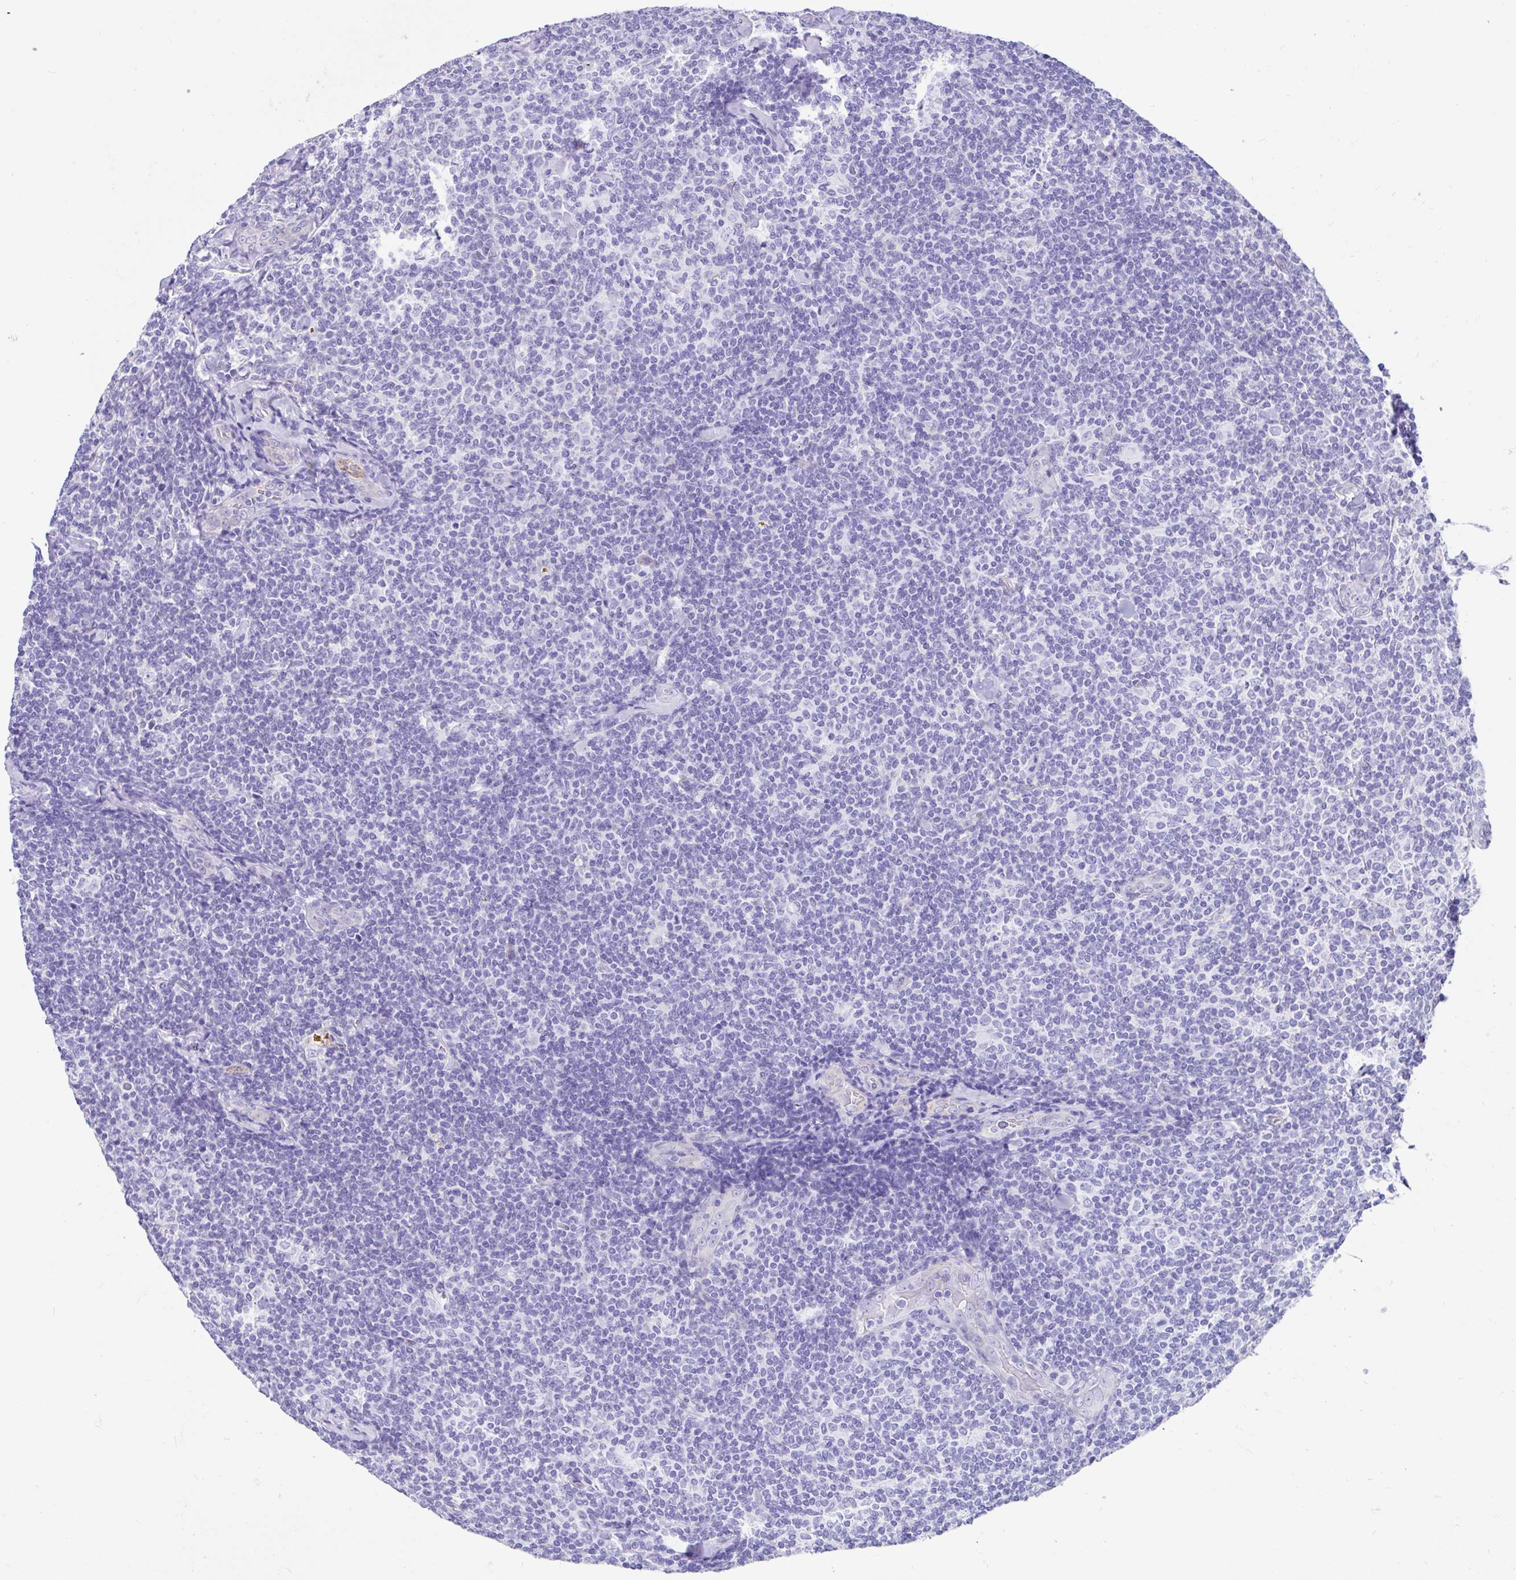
{"staining": {"intensity": "negative", "quantity": "none", "location": "none"}, "tissue": "lymphoma", "cell_type": "Tumor cells", "image_type": "cancer", "snomed": [{"axis": "morphology", "description": "Malignant lymphoma, non-Hodgkin's type, Low grade"}, {"axis": "topography", "description": "Lymph node"}], "caption": "Tumor cells are negative for brown protein staining in malignant lymphoma, non-Hodgkin's type (low-grade). (Brightfield microscopy of DAB (3,3'-diaminobenzidine) IHC at high magnification).", "gene": "FAM107A", "patient": {"sex": "female", "age": 56}}